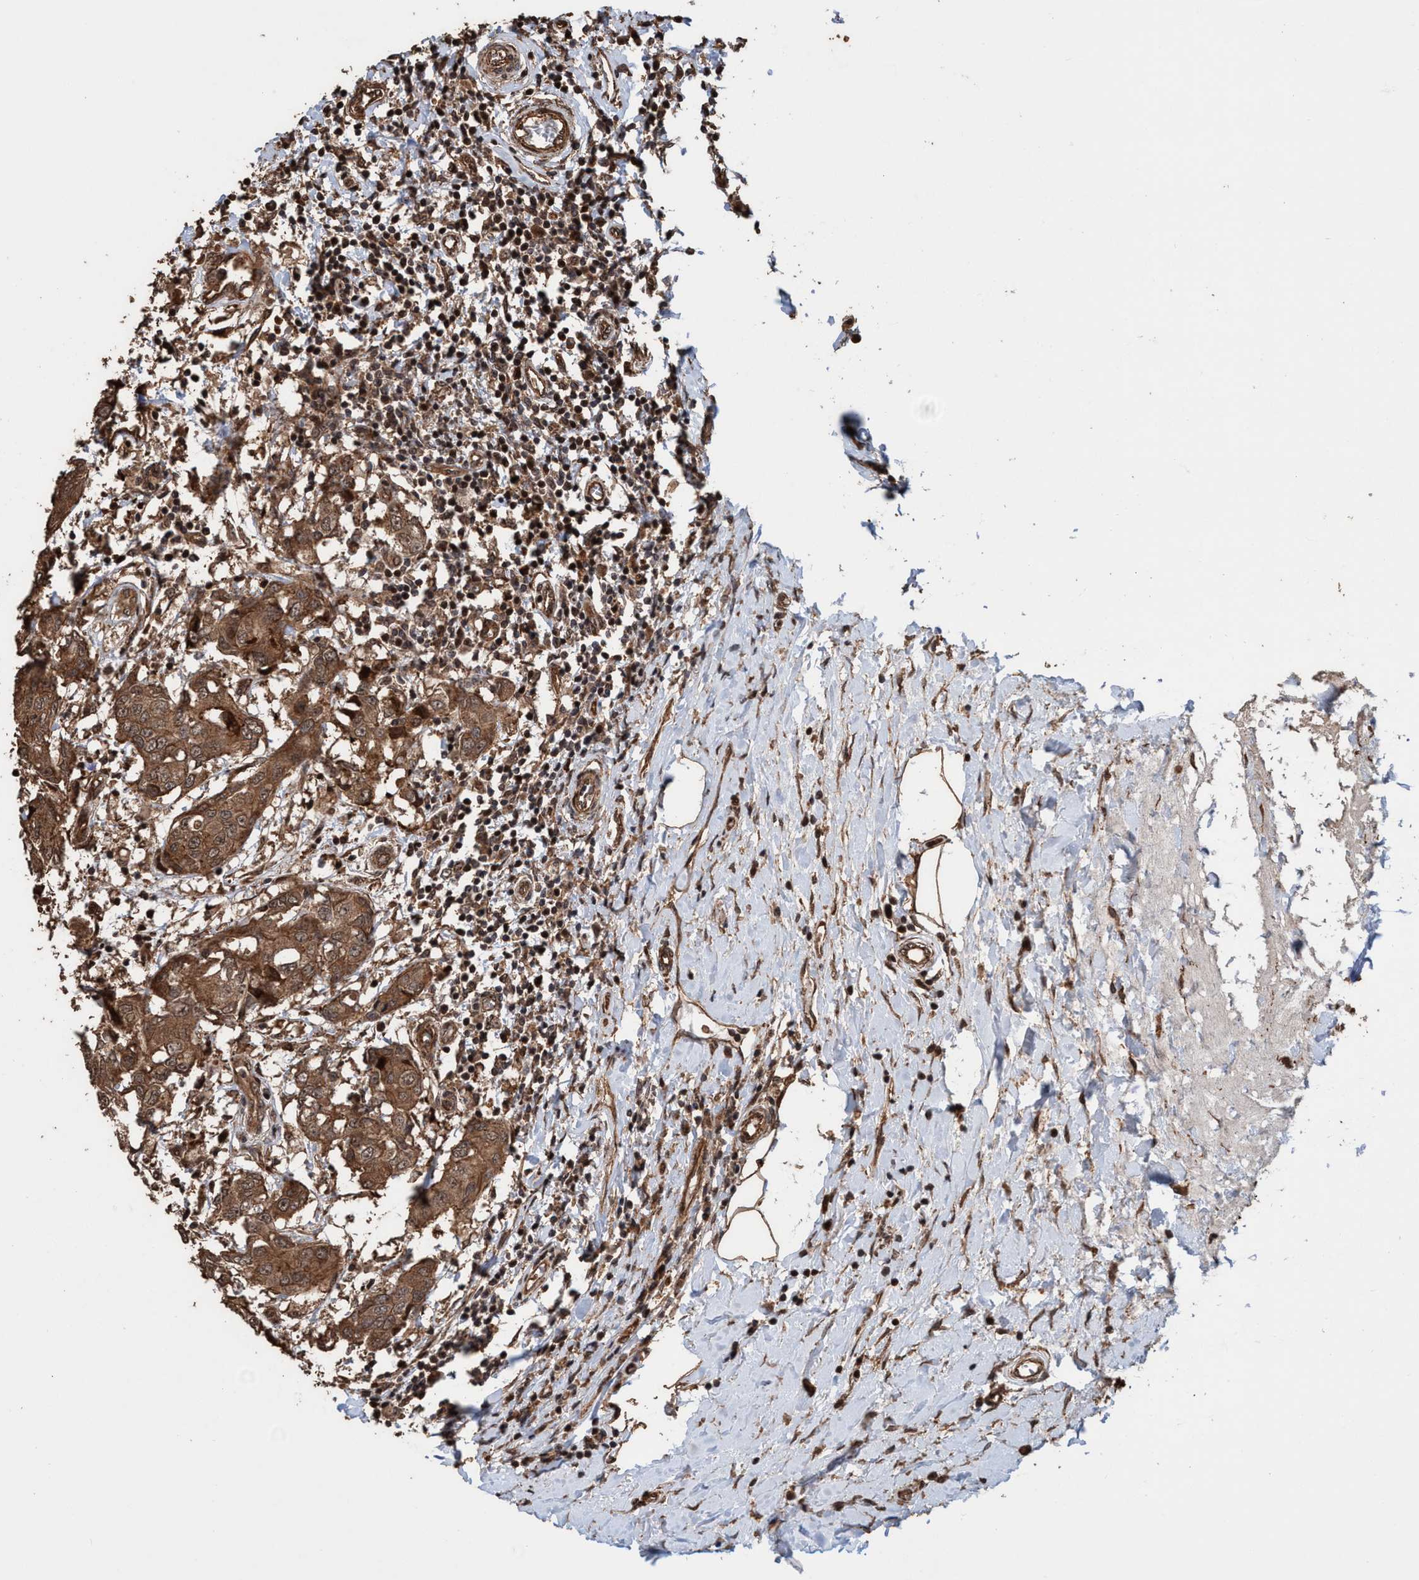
{"staining": {"intensity": "moderate", "quantity": ">75%", "location": "cytoplasmic/membranous"}, "tissue": "breast cancer", "cell_type": "Tumor cells", "image_type": "cancer", "snomed": [{"axis": "morphology", "description": "Duct carcinoma"}, {"axis": "topography", "description": "Breast"}], "caption": "Human breast infiltrating ductal carcinoma stained with a protein marker reveals moderate staining in tumor cells.", "gene": "TRPC7", "patient": {"sex": "female", "age": 27}}